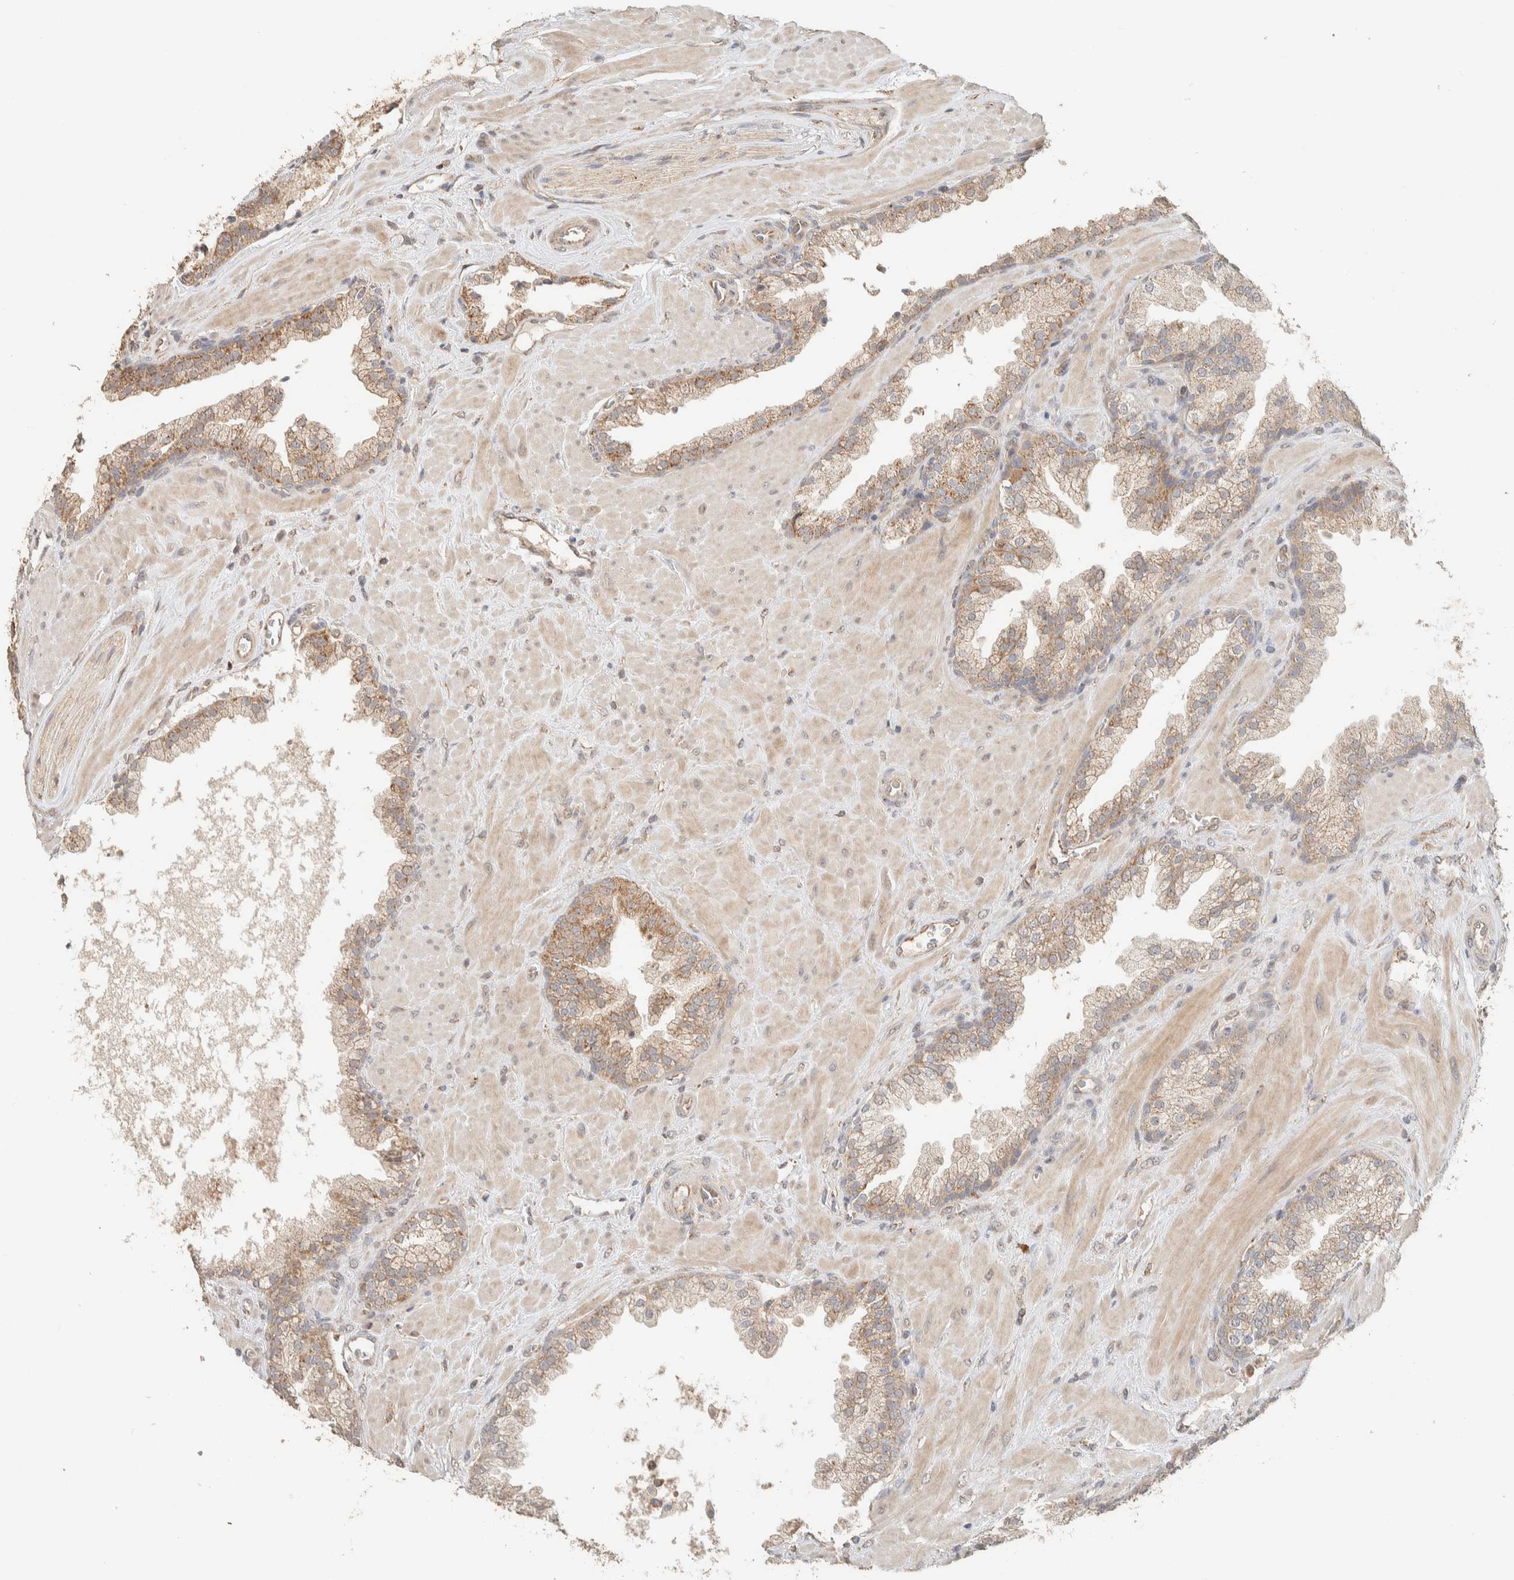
{"staining": {"intensity": "moderate", "quantity": ">75%", "location": "cytoplasmic/membranous"}, "tissue": "prostate cancer", "cell_type": "Tumor cells", "image_type": "cancer", "snomed": [{"axis": "morphology", "description": "Adenocarcinoma, Low grade"}, {"axis": "topography", "description": "Prostate"}], "caption": "Tumor cells show moderate cytoplasmic/membranous staining in about >75% of cells in prostate cancer (adenocarcinoma (low-grade)).", "gene": "PDE7B", "patient": {"sex": "male", "age": 71}}